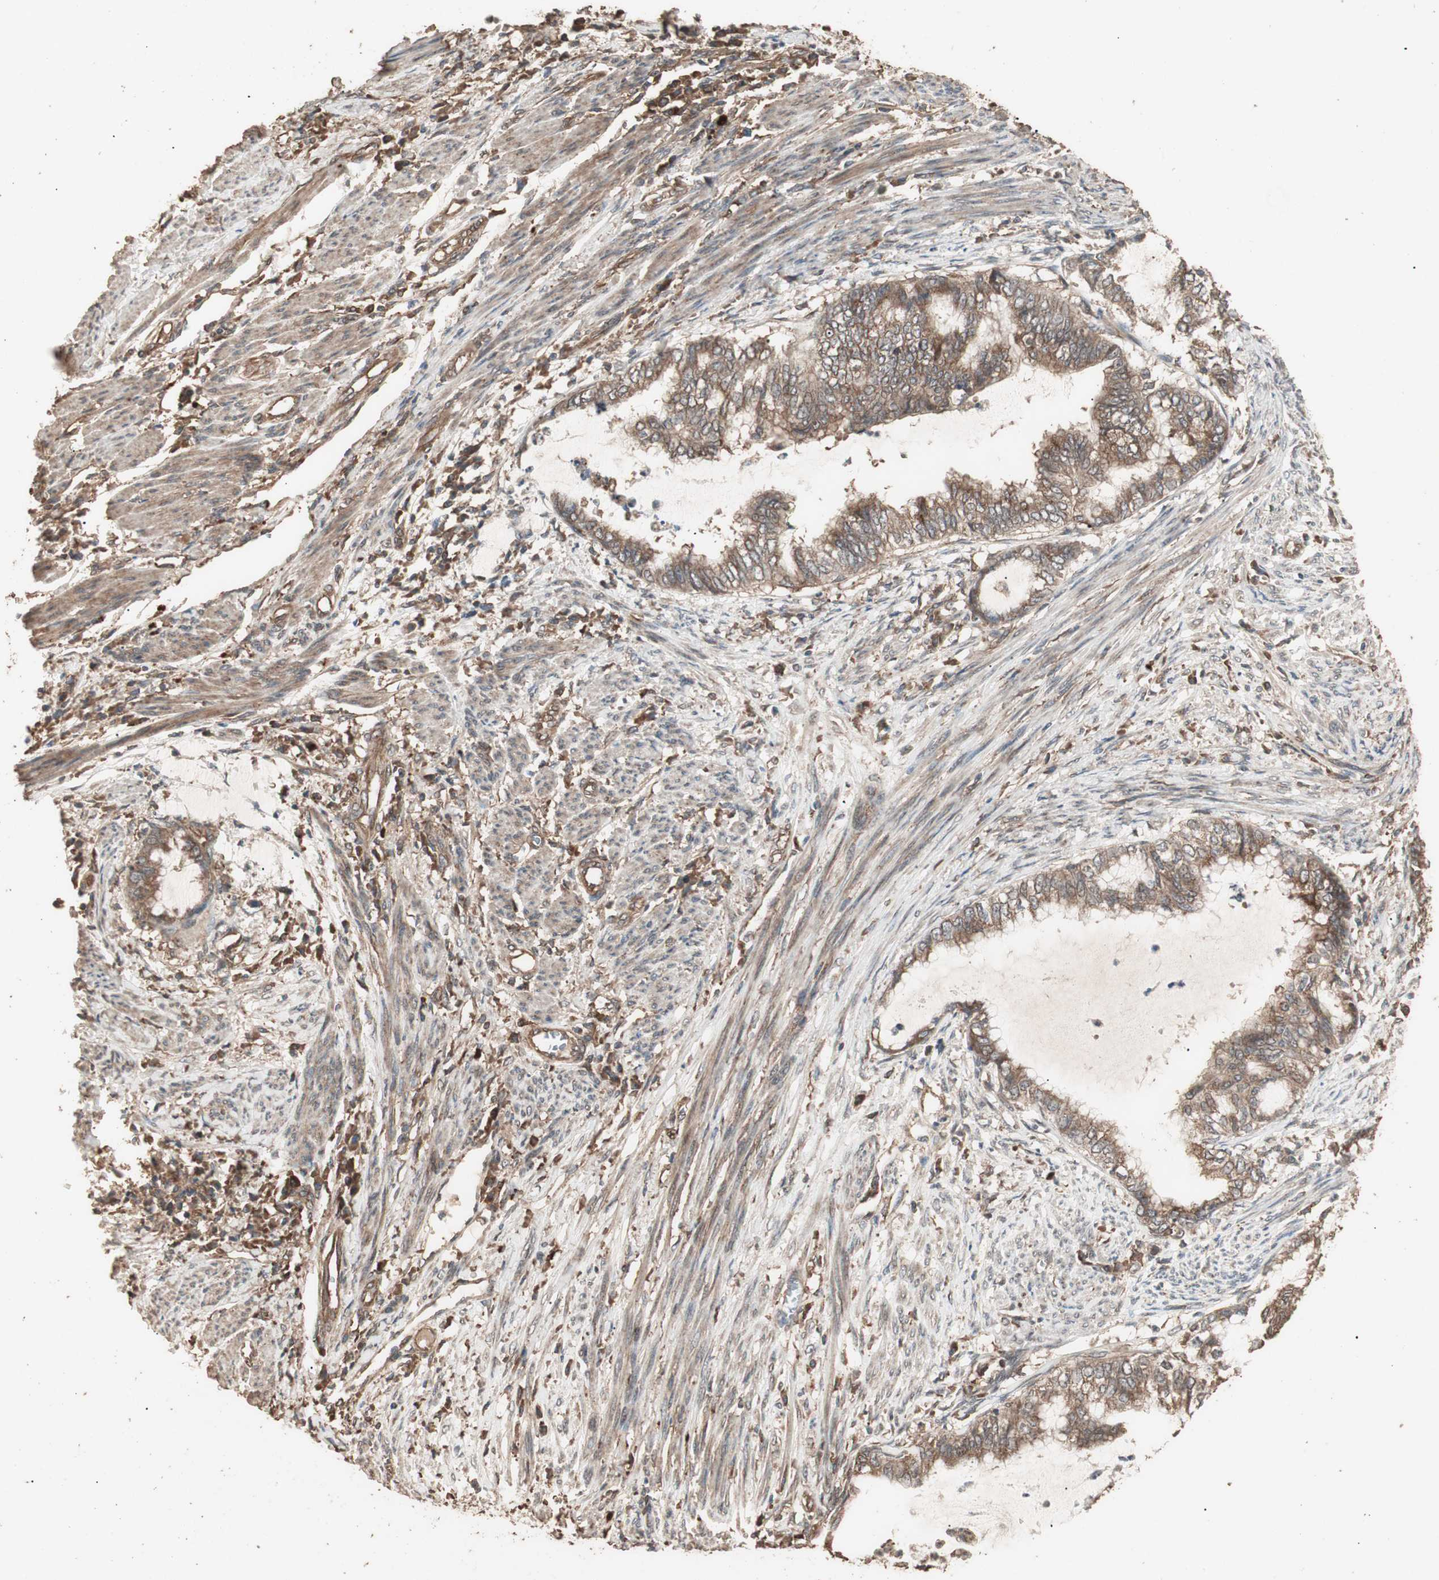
{"staining": {"intensity": "weak", "quantity": ">75%", "location": "cytoplasmic/membranous"}, "tissue": "endometrial cancer", "cell_type": "Tumor cells", "image_type": "cancer", "snomed": [{"axis": "morphology", "description": "Adenocarcinoma, NOS"}, {"axis": "topography", "description": "Endometrium"}], "caption": "This is a histology image of immunohistochemistry staining of endometrial cancer, which shows weak positivity in the cytoplasmic/membranous of tumor cells.", "gene": "CCN4", "patient": {"sex": "female", "age": 79}}